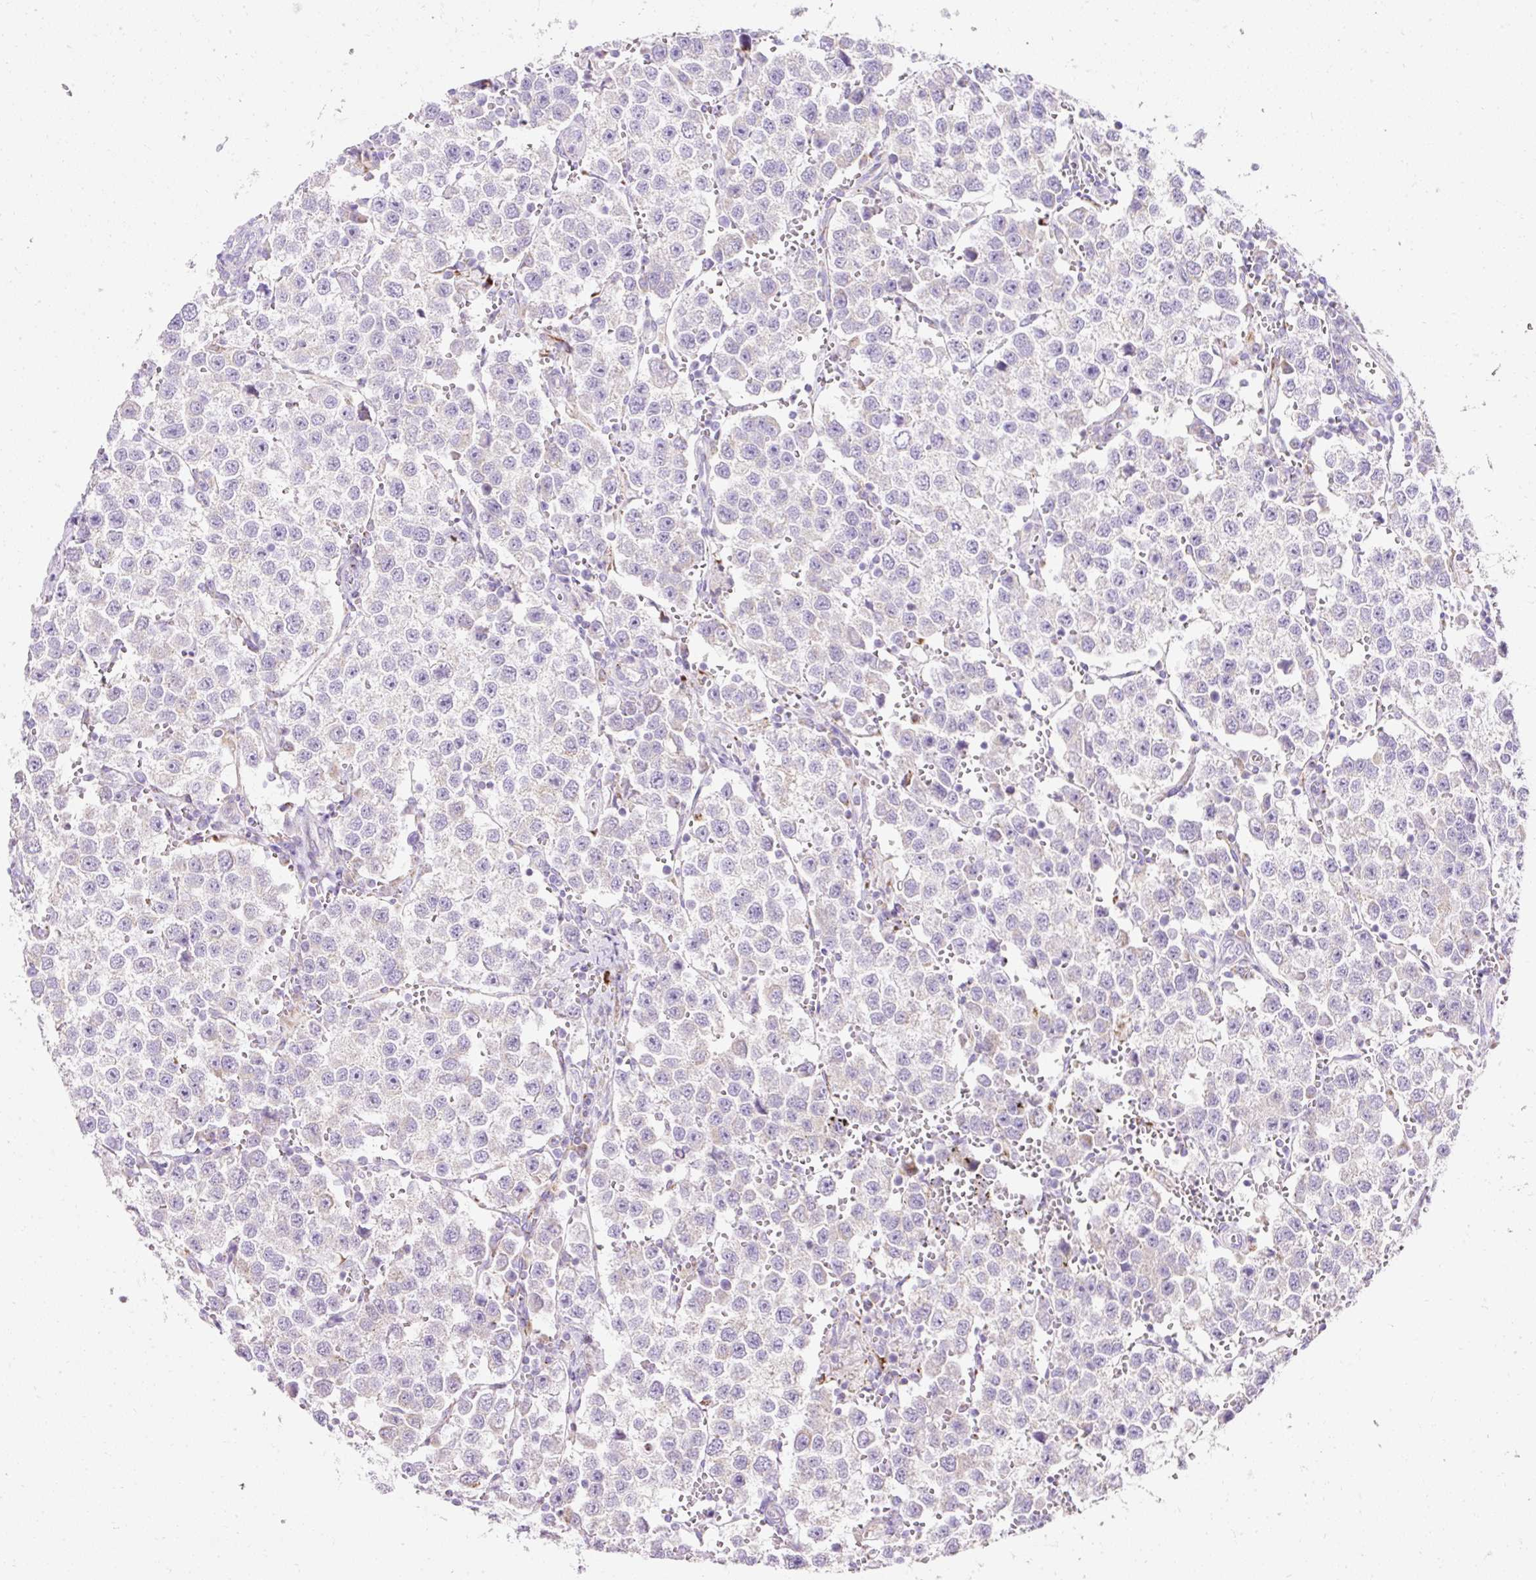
{"staining": {"intensity": "negative", "quantity": "none", "location": "none"}, "tissue": "testis cancer", "cell_type": "Tumor cells", "image_type": "cancer", "snomed": [{"axis": "morphology", "description": "Seminoma, NOS"}, {"axis": "topography", "description": "Testis"}], "caption": "Human testis cancer stained for a protein using immunohistochemistry displays no positivity in tumor cells.", "gene": "PLPP2", "patient": {"sex": "male", "age": 37}}